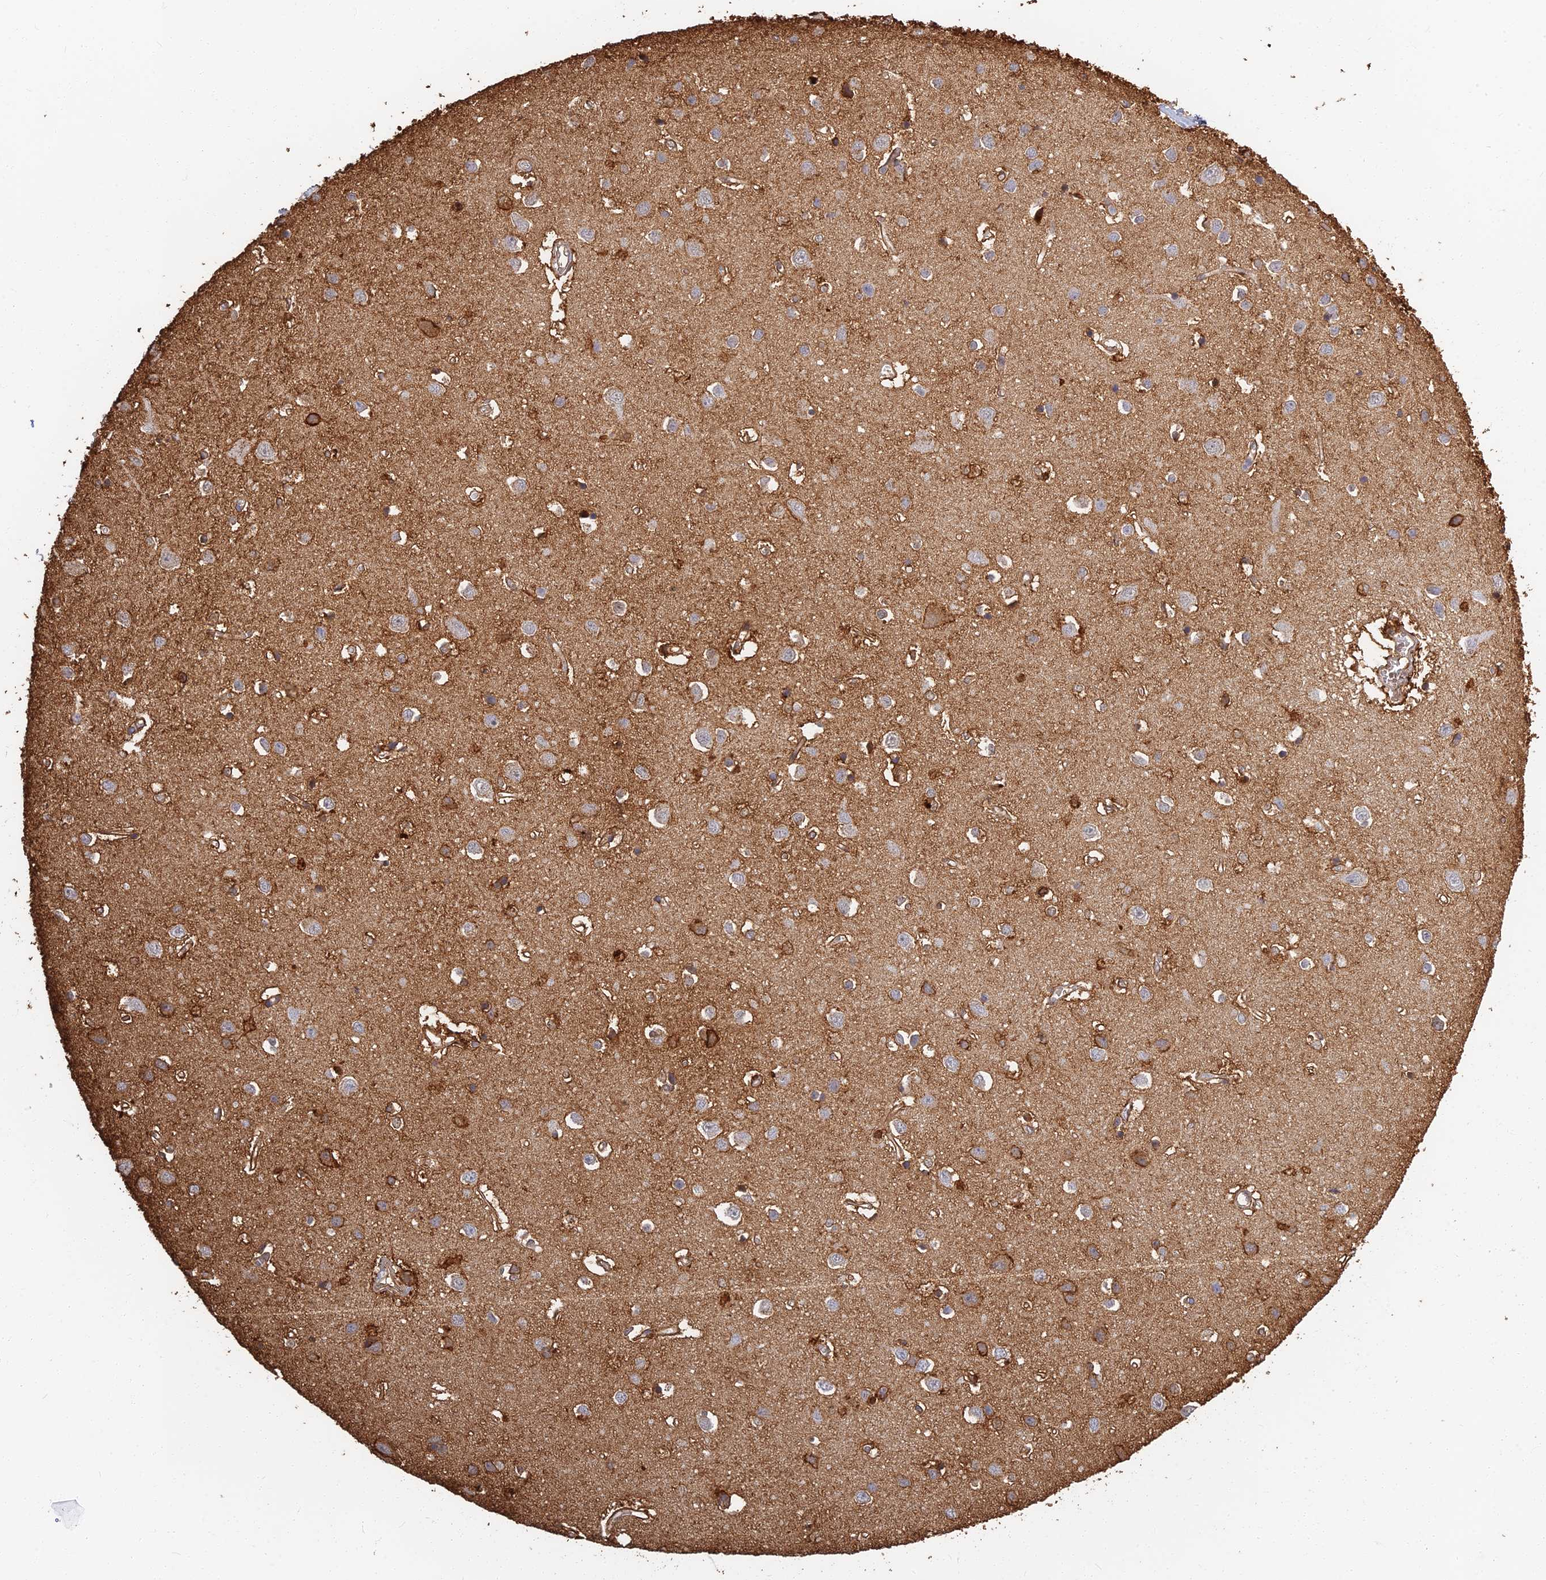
{"staining": {"intensity": "negative", "quantity": "none", "location": "none"}, "tissue": "cerebral cortex", "cell_type": "Endothelial cells", "image_type": "normal", "snomed": [{"axis": "morphology", "description": "Normal tissue, NOS"}, {"axis": "topography", "description": "Cerebral cortex"}], "caption": "A histopathology image of human cerebral cortex is negative for staining in endothelial cells. Brightfield microscopy of immunohistochemistry (IHC) stained with DAB (3,3'-diaminobenzidine) (brown) and hematoxylin (blue), captured at high magnification.", "gene": "LRRN3", "patient": {"sex": "female", "age": 64}}